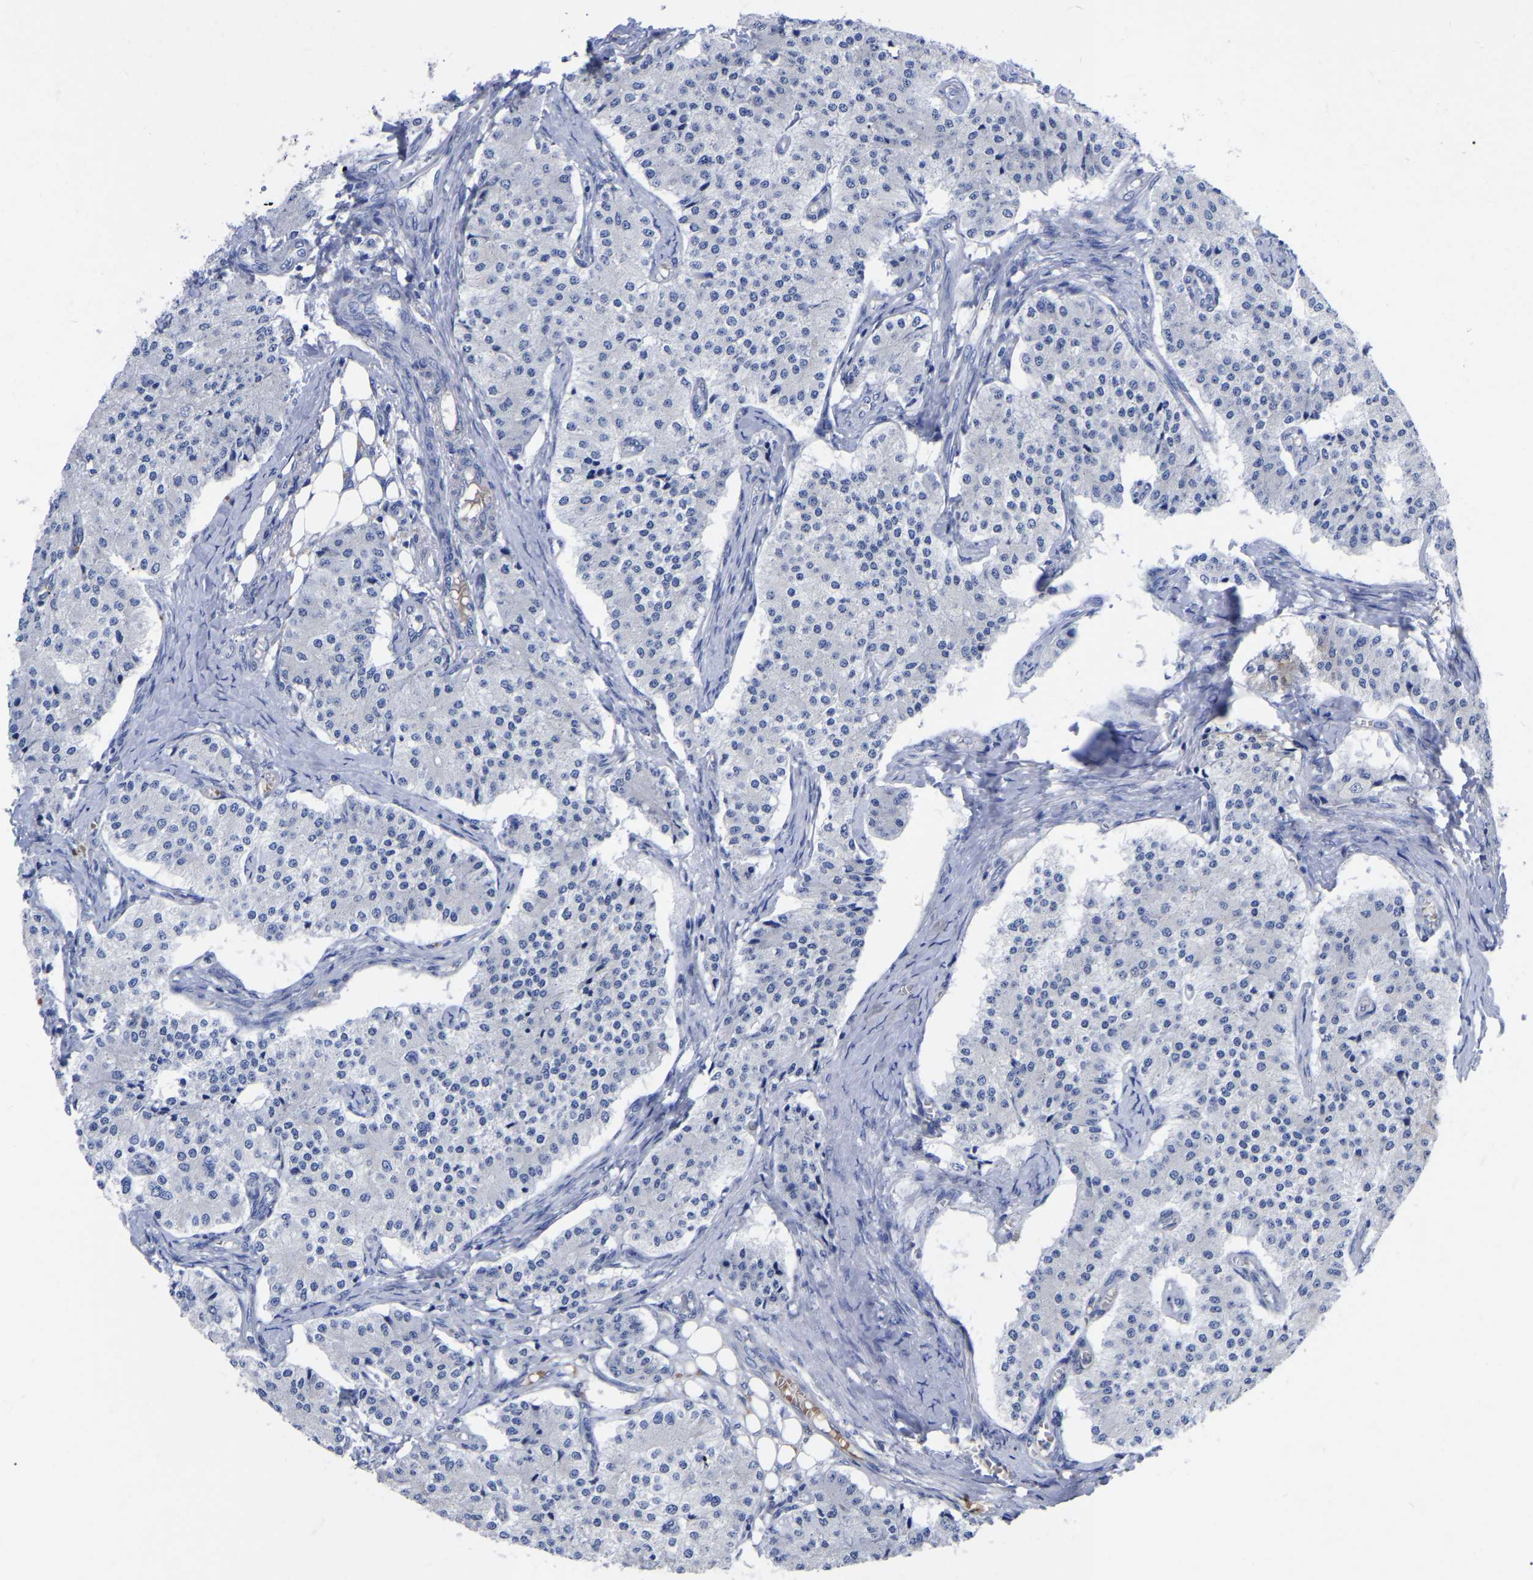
{"staining": {"intensity": "negative", "quantity": "none", "location": "none"}, "tissue": "carcinoid", "cell_type": "Tumor cells", "image_type": "cancer", "snomed": [{"axis": "morphology", "description": "Carcinoid, malignant, NOS"}, {"axis": "topography", "description": "Colon"}], "caption": "The immunohistochemistry histopathology image has no significant positivity in tumor cells of carcinoid (malignant) tissue. (Stains: DAB immunohistochemistry (IHC) with hematoxylin counter stain, Microscopy: brightfield microscopy at high magnification).", "gene": "GDF3", "patient": {"sex": "female", "age": 52}}